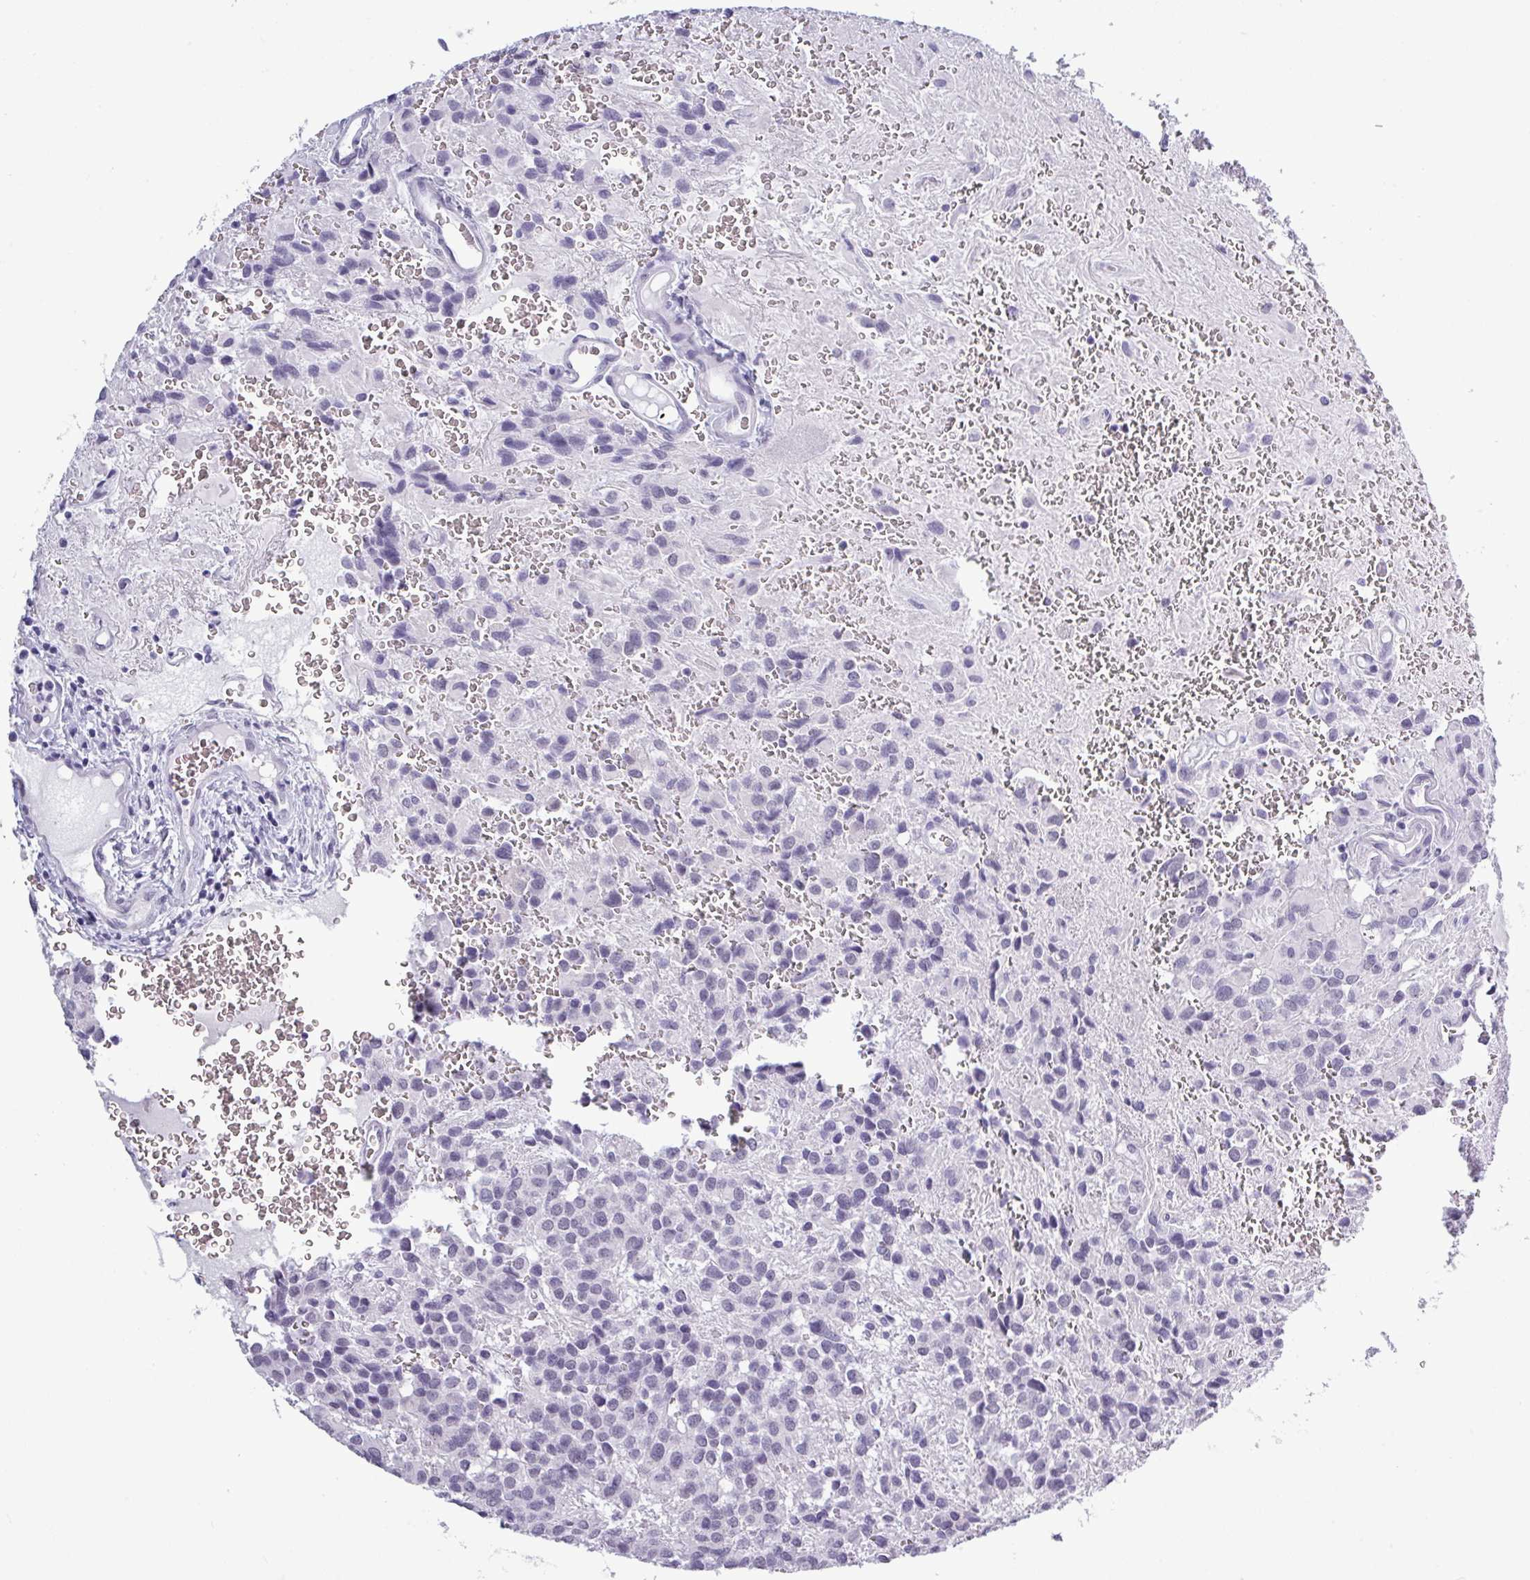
{"staining": {"intensity": "negative", "quantity": "none", "location": "none"}, "tissue": "glioma", "cell_type": "Tumor cells", "image_type": "cancer", "snomed": [{"axis": "morphology", "description": "Glioma, malignant, Low grade"}, {"axis": "topography", "description": "Brain"}], "caption": "Tumor cells are negative for protein expression in human low-grade glioma (malignant). (DAB IHC visualized using brightfield microscopy, high magnification).", "gene": "SRGAP1", "patient": {"sex": "male", "age": 56}}